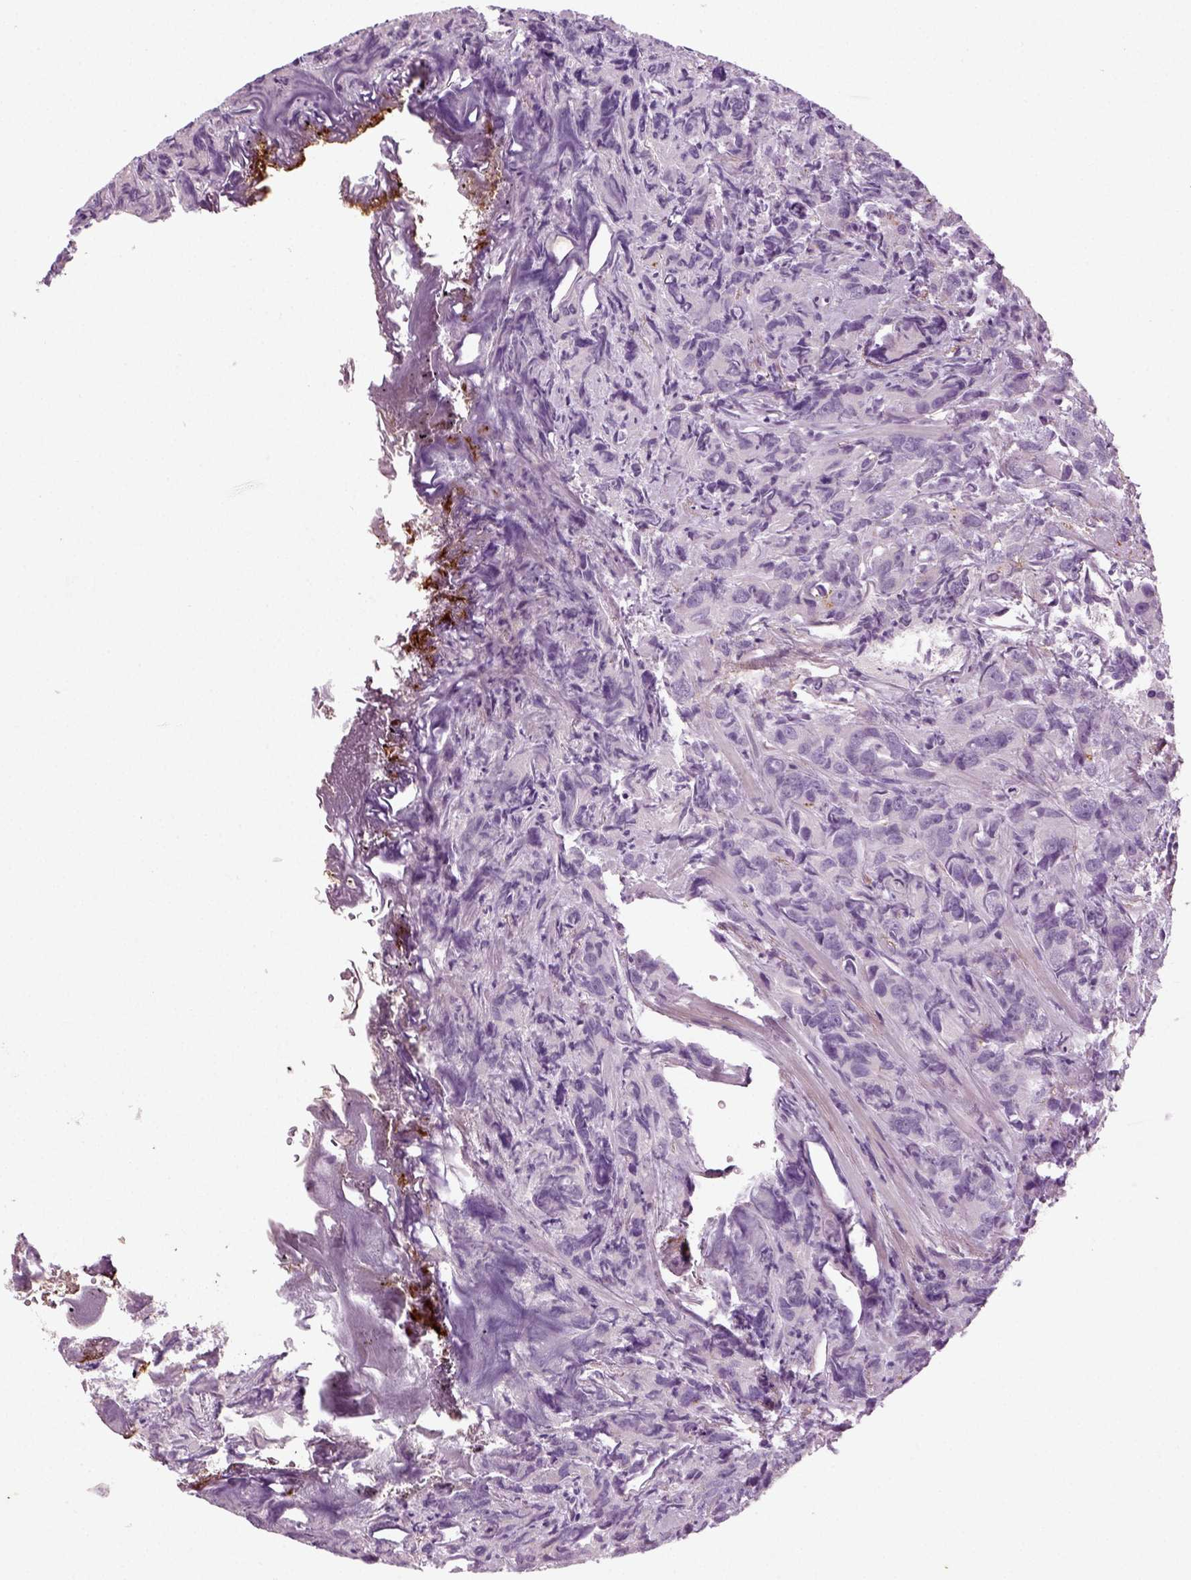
{"staining": {"intensity": "negative", "quantity": "none", "location": "none"}, "tissue": "prostate cancer", "cell_type": "Tumor cells", "image_type": "cancer", "snomed": [{"axis": "morphology", "description": "Adenocarcinoma, High grade"}, {"axis": "topography", "description": "Prostate"}], "caption": "Immunohistochemical staining of human prostate cancer (adenocarcinoma (high-grade)) shows no significant expression in tumor cells.", "gene": "SYNGAP1", "patient": {"sex": "male", "age": 90}}